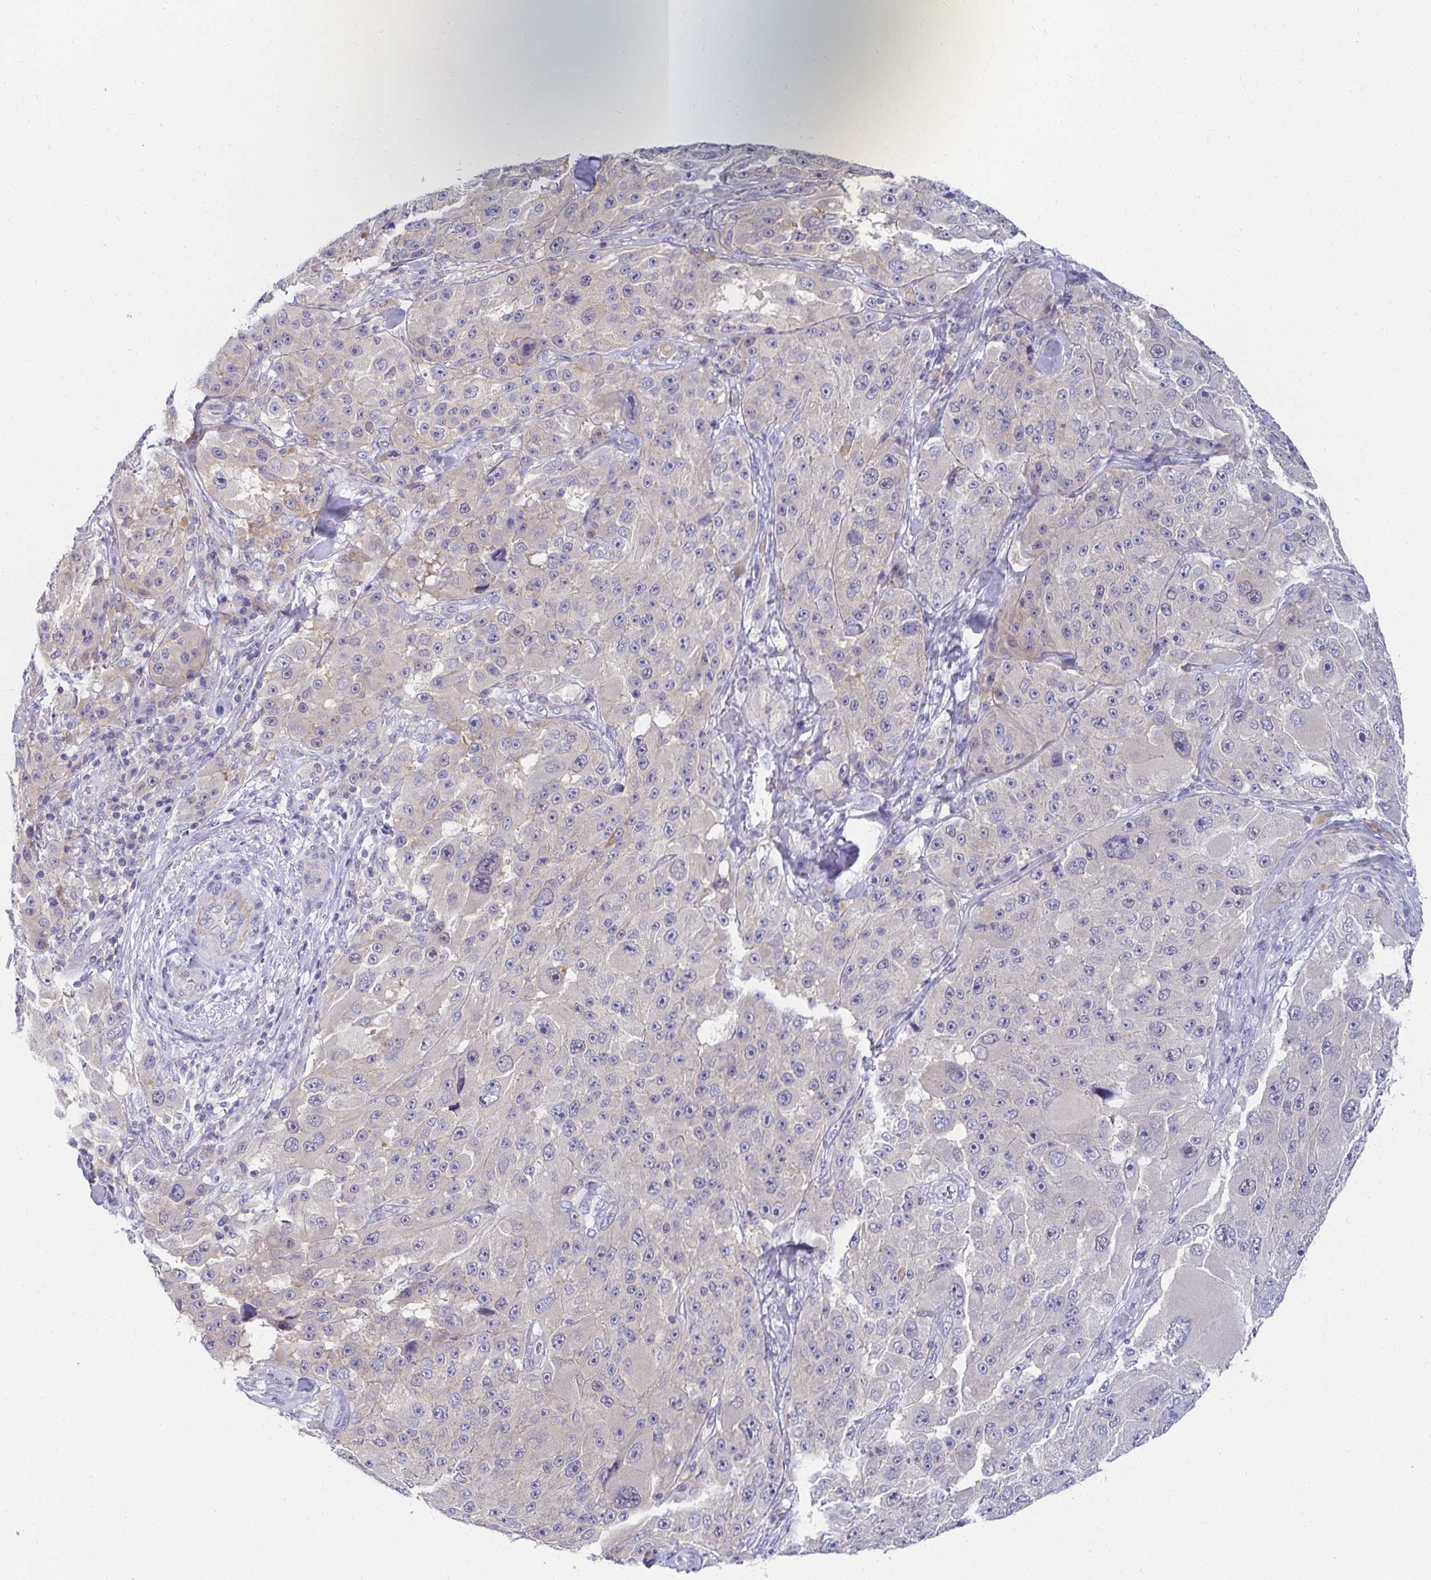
{"staining": {"intensity": "weak", "quantity": "<25%", "location": "cytoplasmic/membranous"}, "tissue": "melanoma", "cell_type": "Tumor cells", "image_type": "cancer", "snomed": [{"axis": "morphology", "description": "Malignant melanoma, Metastatic site"}, {"axis": "topography", "description": "Lymph node"}], "caption": "The histopathology image exhibits no significant expression in tumor cells of melanoma. (Brightfield microscopy of DAB immunohistochemistry at high magnification).", "gene": "C19orf81", "patient": {"sex": "male", "age": 62}}